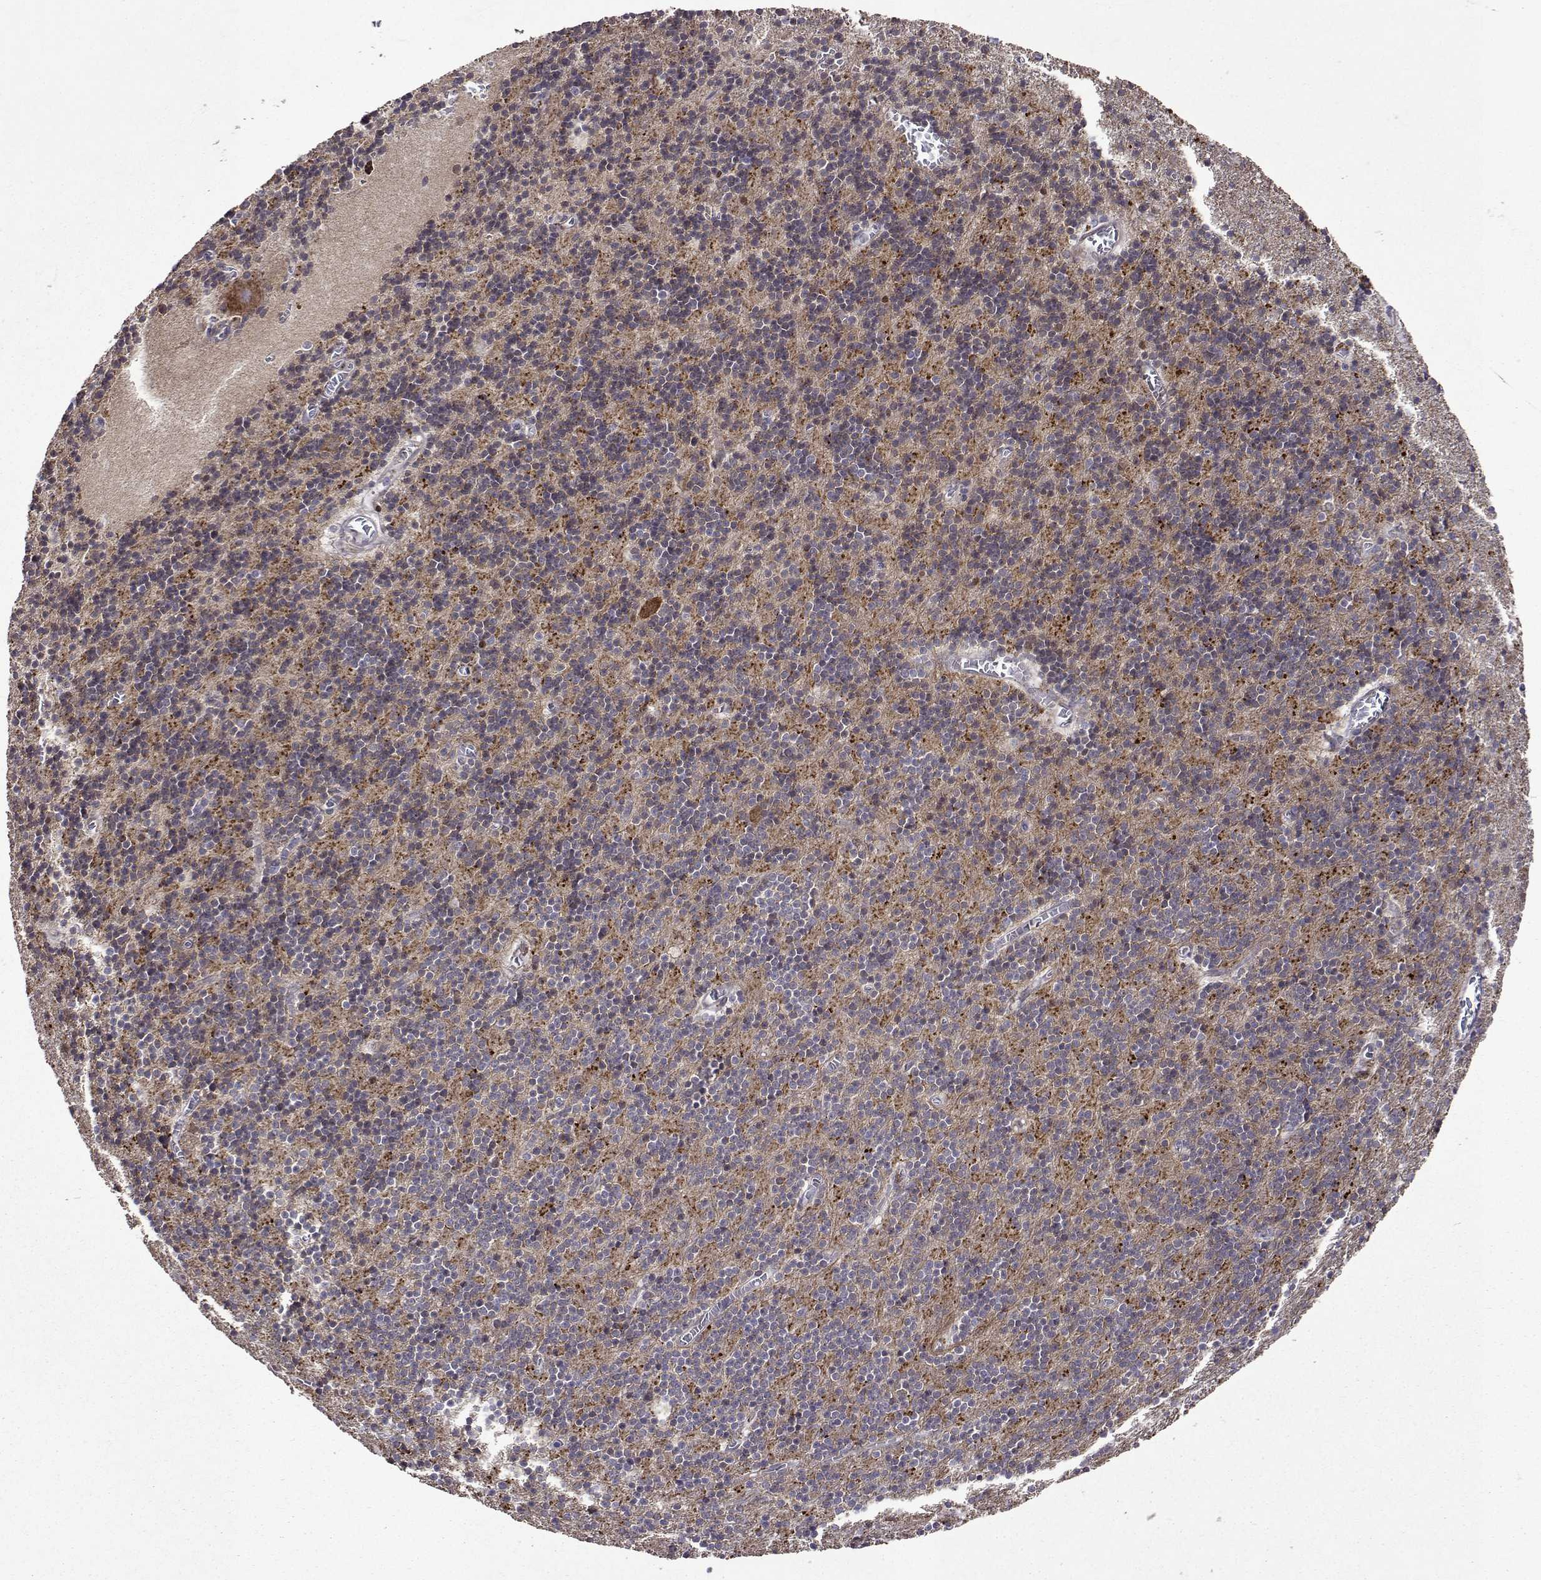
{"staining": {"intensity": "moderate", "quantity": ">75%", "location": "cytoplasmic/membranous"}, "tissue": "cerebellum", "cell_type": "Cells in granular layer", "image_type": "normal", "snomed": [{"axis": "morphology", "description": "Normal tissue, NOS"}, {"axis": "topography", "description": "Cerebellum"}], "caption": "Immunohistochemistry (IHC) histopathology image of benign cerebellum stained for a protein (brown), which displays medium levels of moderate cytoplasmic/membranous expression in approximately >75% of cells in granular layer.", "gene": "TARBP2", "patient": {"sex": "male", "age": 70}}